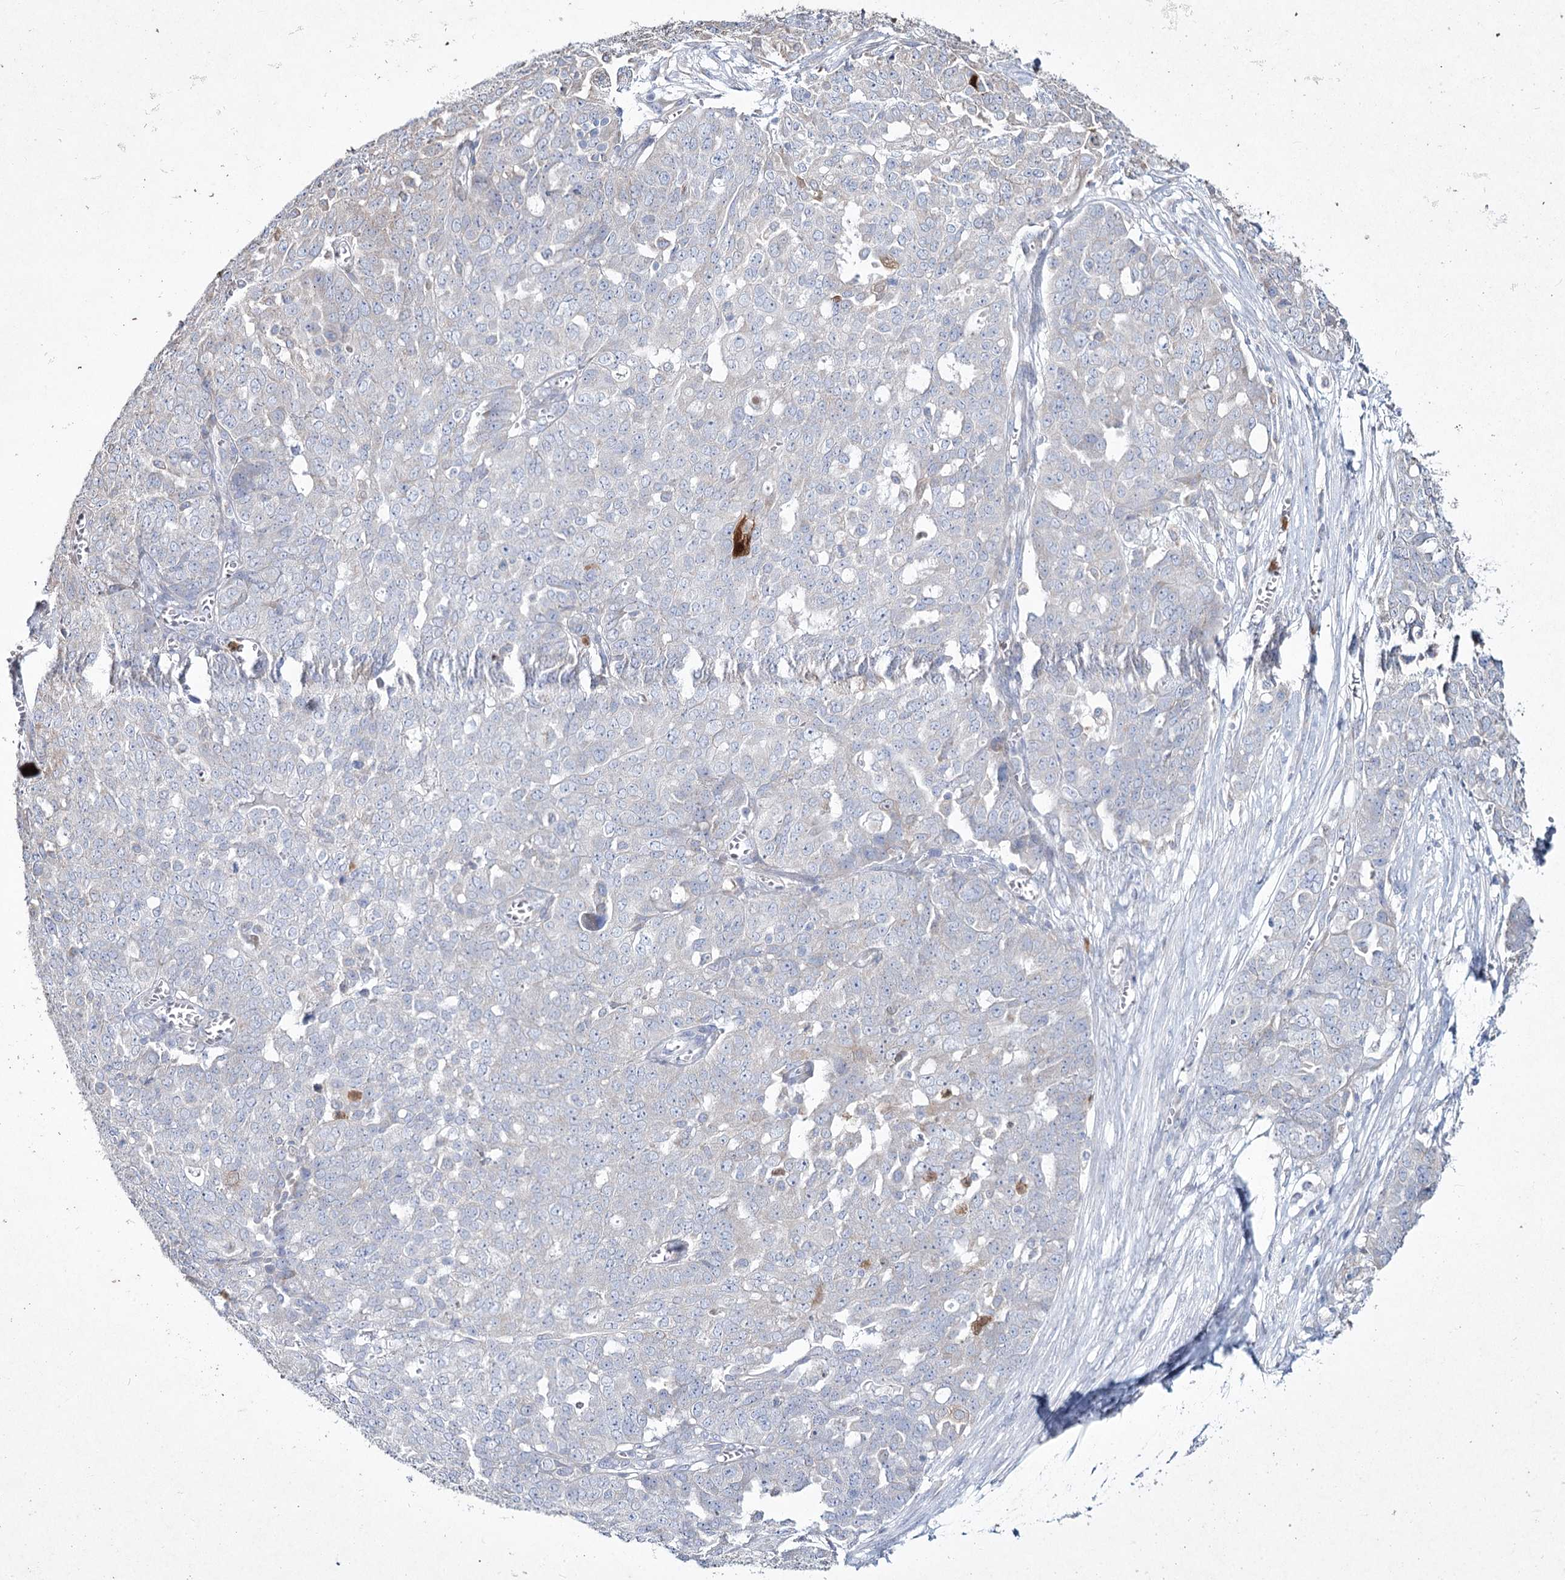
{"staining": {"intensity": "negative", "quantity": "none", "location": "none"}, "tissue": "ovarian cancer", "cell_type": "Tumor cells", "image_type": "cancer", "snomed": [{"axis": "morphology", "description": "Cystadenocarcinoma, serous, NOS"}, {"axis": "topography", "description": "Soft tissue"}, {"axis": "topography", "description": "Ovary"}], "caption": "Tumor cells are negative for protein expression in human serous cystadenocarcinoma (ovarian). The staining was performed using DAB to visualize the protein expression in brown, while the nuclei were stained in blue with hematoxylin (Magnification: 20x).", "gene": "NIPAL4", "patient": {"sex": "female", "age": 57}}